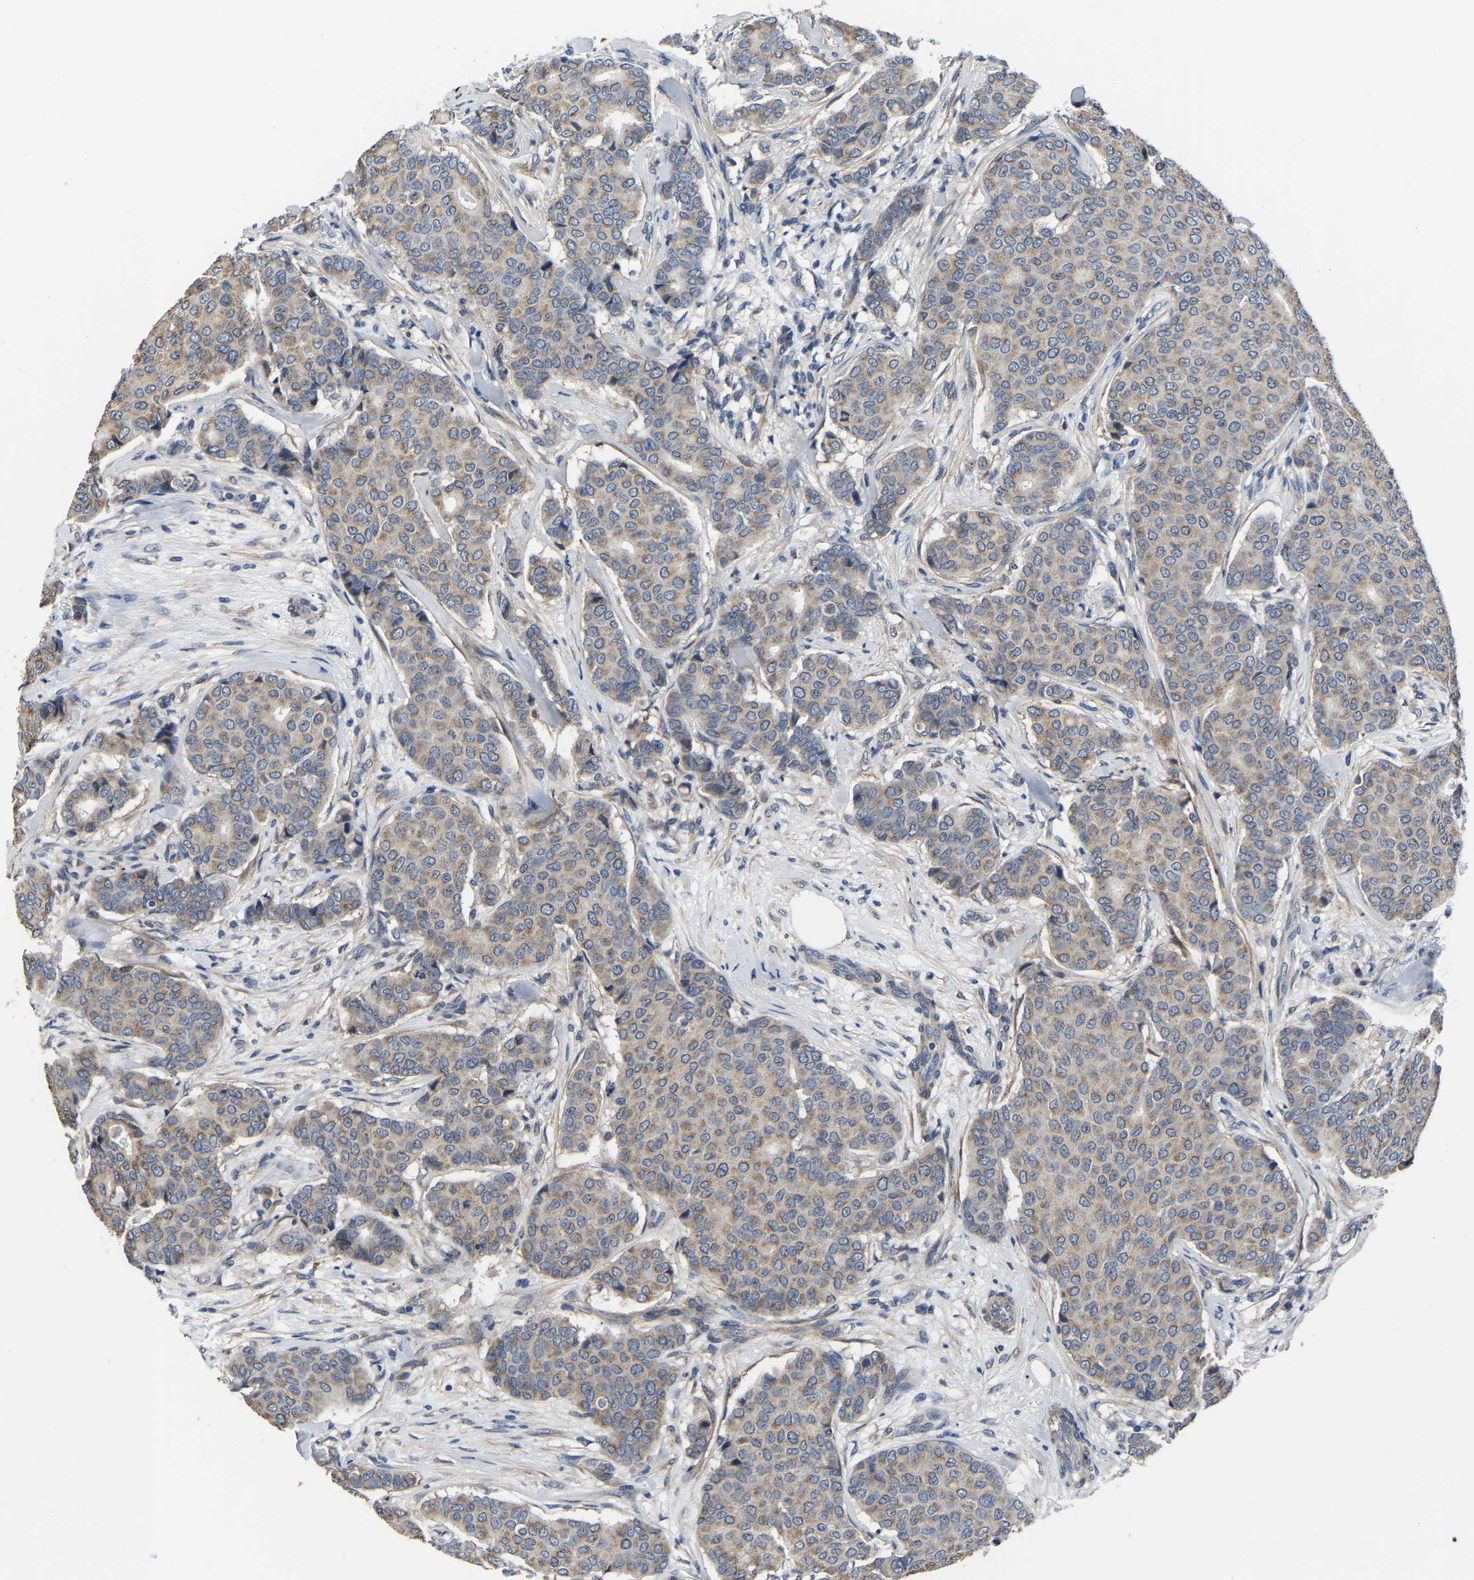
{"staining": {"intensity": "weak", "quantity": ">75%", "location": "cytoplasmic/membranous"}, "tissue": "breast cancer", "cell_type": "Tumor cells", "image_type": "cancer", "snomed": [{"axis": "morphology", "description": "Duct carcinoma"}, {"axis": "topography", "description": "Breast"}], "caption": "Human breast infiltrating ductal carcinoma stained with a brown dye demonstrates weak cytoplasmic/membranous positive positivity in about >75% of tumor cells.", "gene": "PDLIM7", "patient": {"sex": "female", "age": 75}}